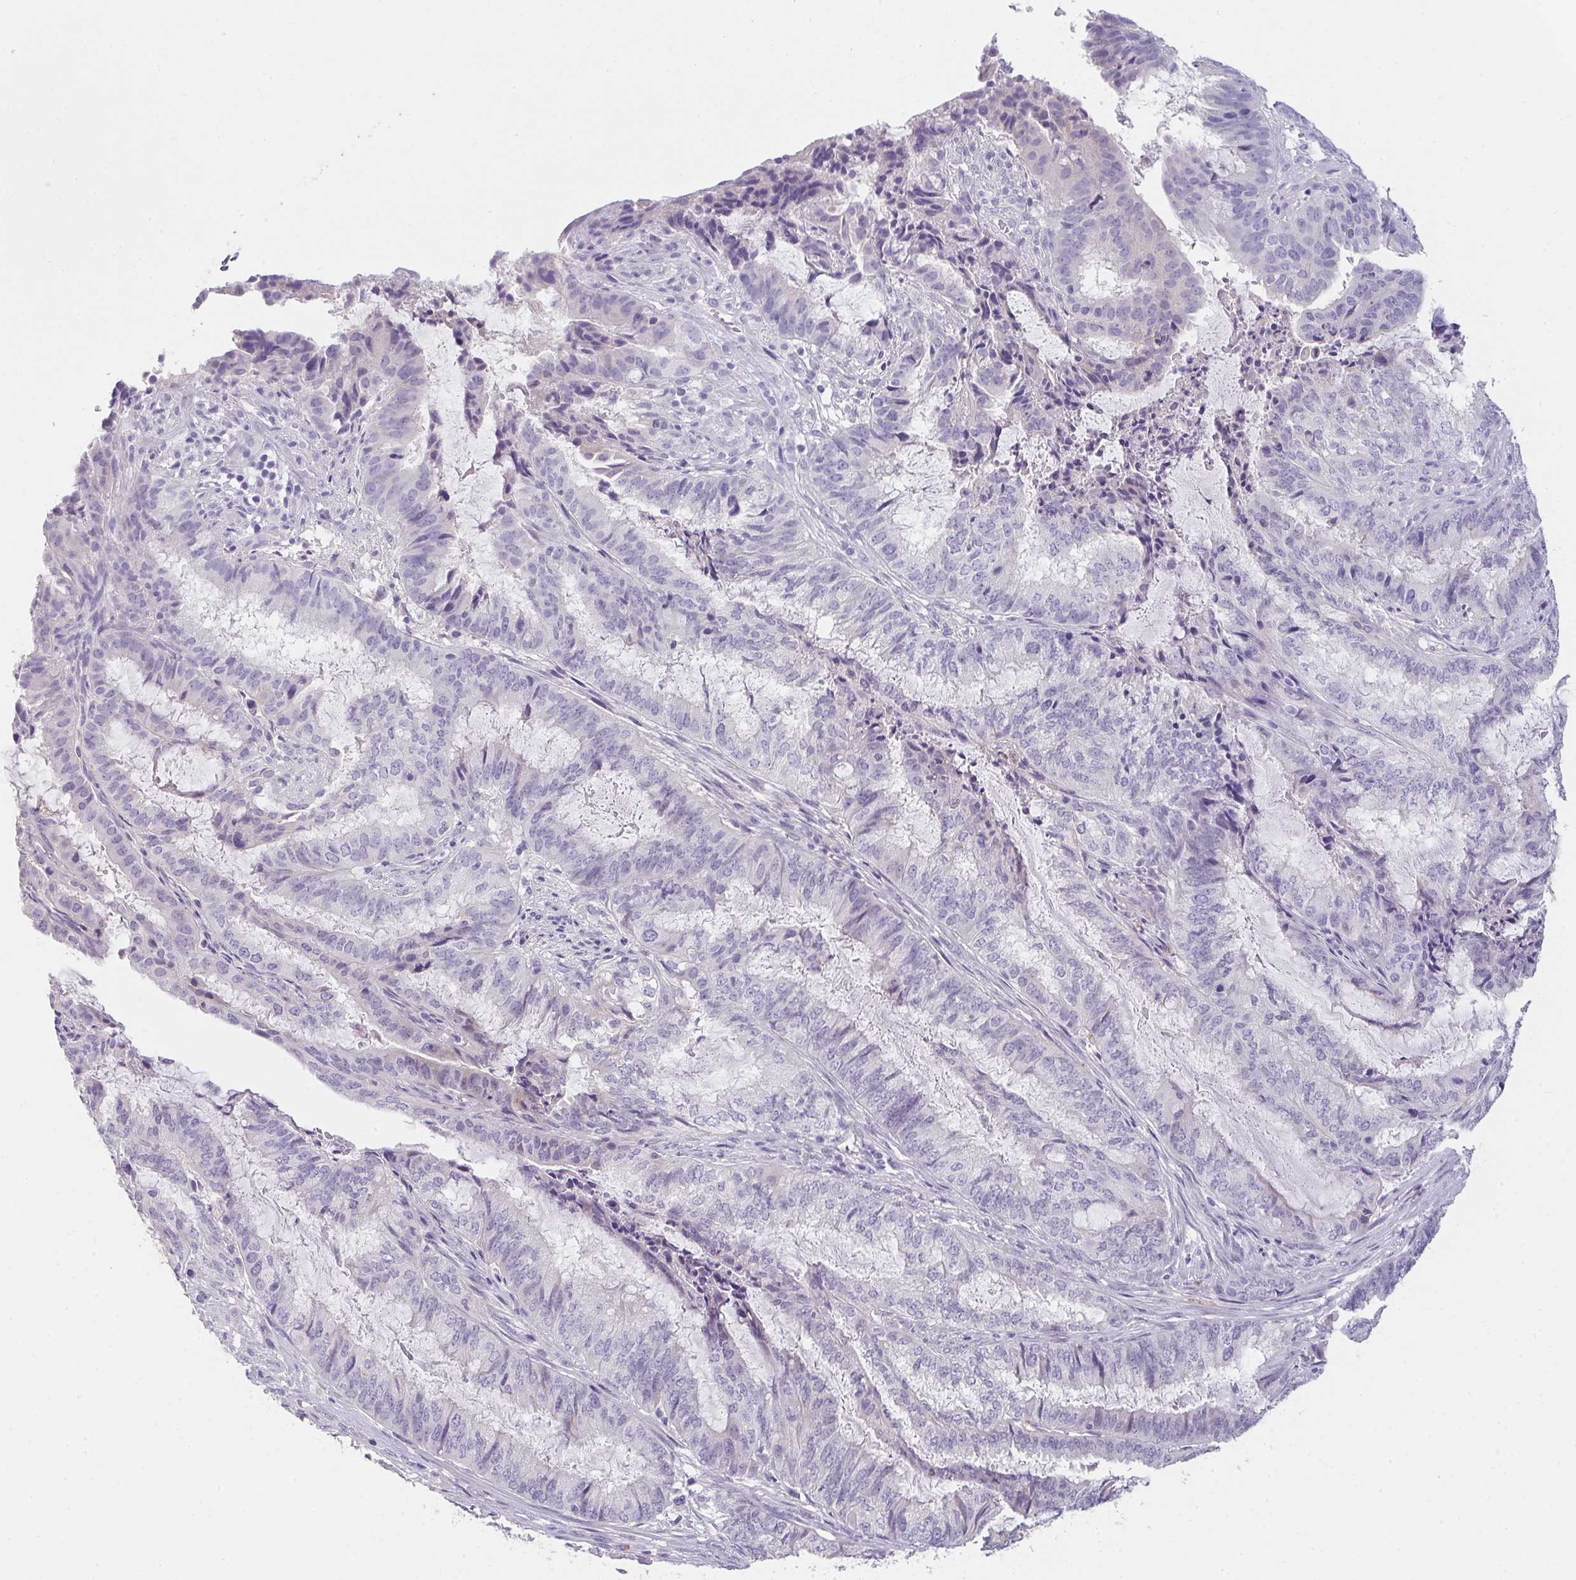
{"staining": {"intensity": "negative", "quantity": "none", "location": "none"}, "tissue": "endometrial cancer", "cell_type": "Tumor cells", "image_type": "cancer", "snomed": [{"axis": "morphology", "description": "Adenocarcinoma, NOS"}, {"axis": "topography", "description": "Endometrium"}], "caption": "An IHC photomicrograph of adenocarcinoma (endometrial) is shown. There is no staining in tumor cells of adenocarcinoma (endometrial). (DAB immunohistochemistry (IHC) with hematoxylin counter stain).", "gene": "C1QTNF8", "patient": {"sex": "female", "age": 51}}